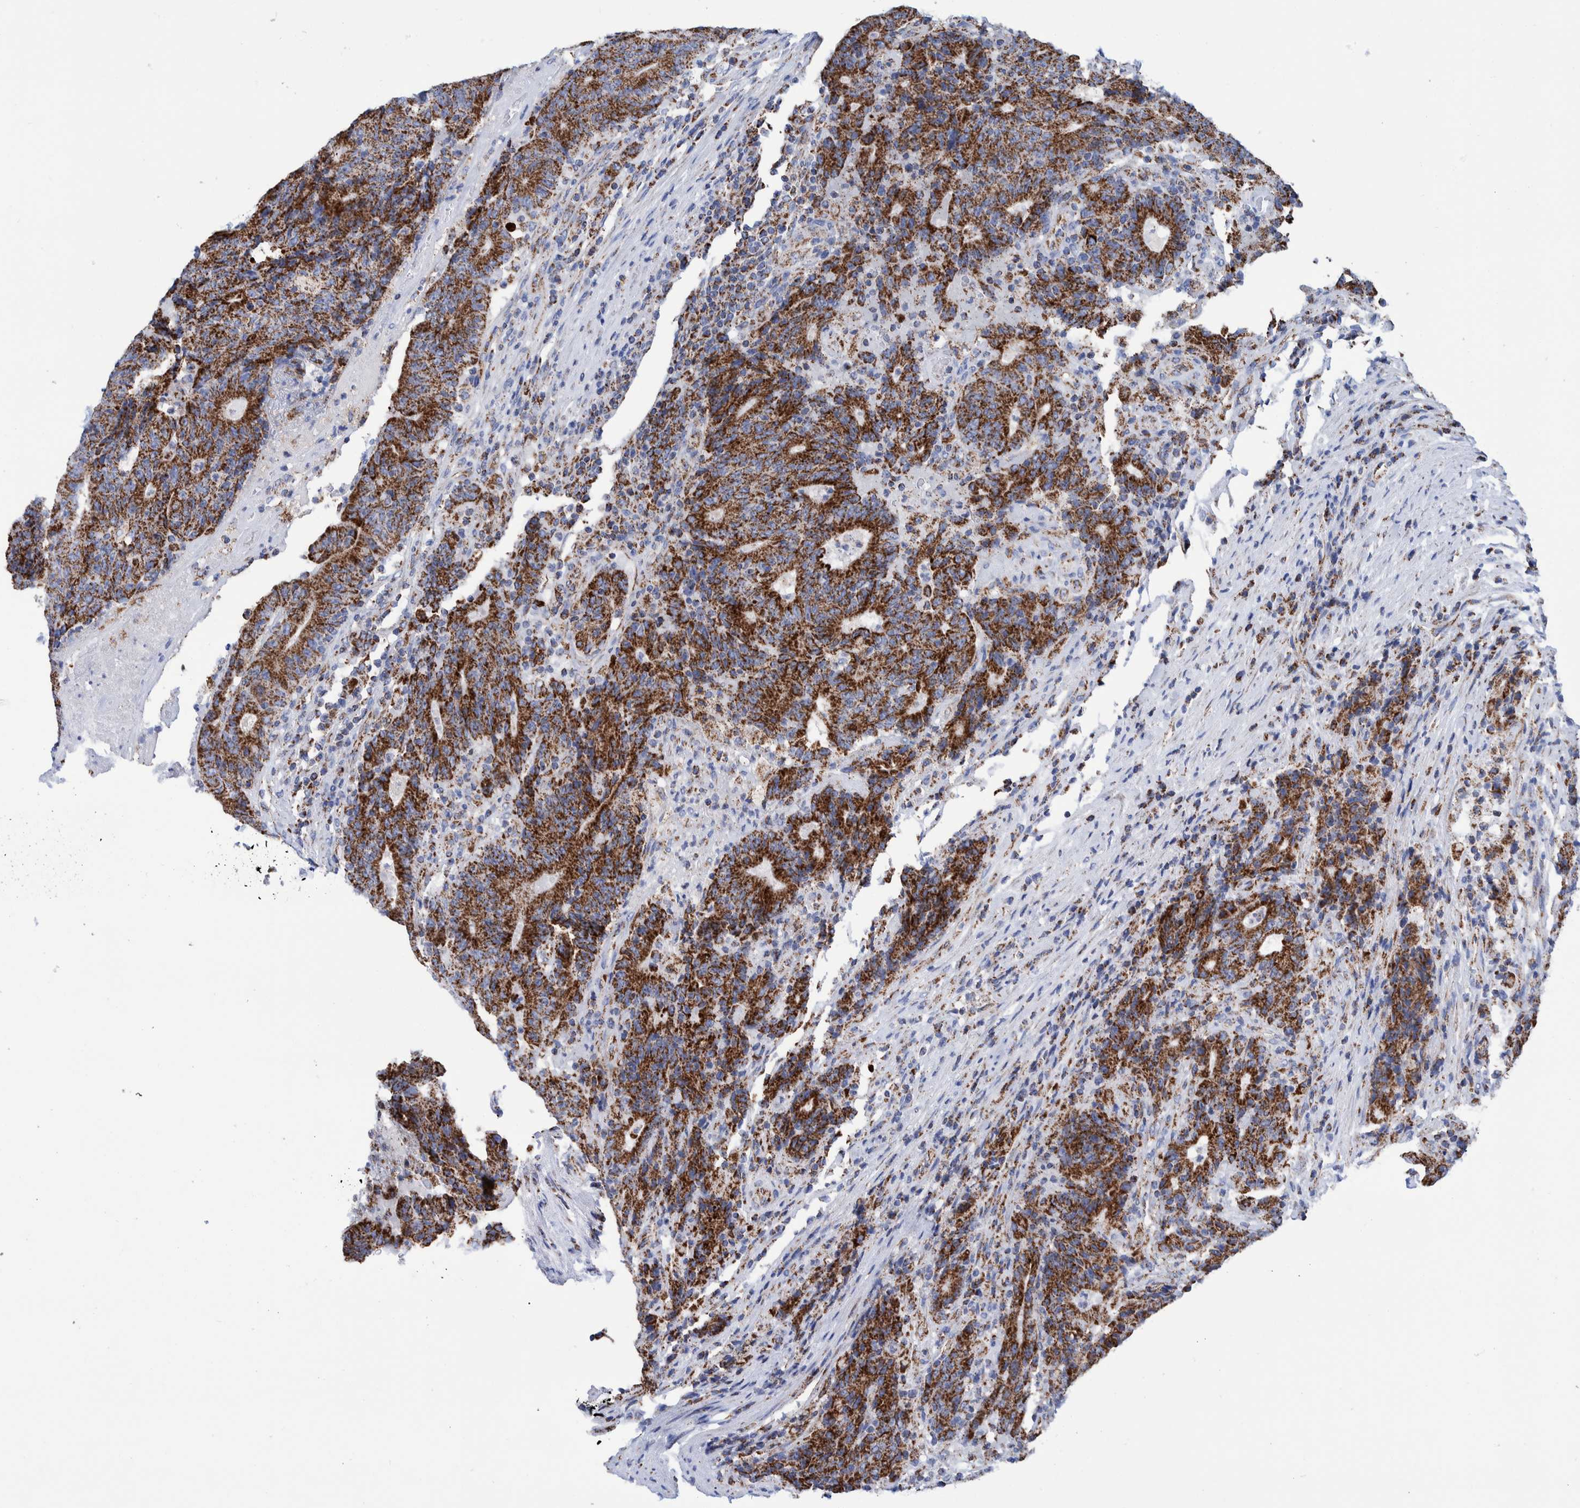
{"staining": {"intensity": "strong", "quantity": ">75%", "location": "cytoplasmic/membranous"}, "tissue": "colorectal cancer", "cell_type": "Tumor cells", "image_type": "cancer", "snomed": [{"axis": "morphology", "description": "Normal tissue, NOS"}, {"axis": "morphology", "description": "Adenocarcinoma, NOS"}, {"axis": "topography", "description": "Colon"}], "caption": "This is a histology image of immunohistochemistry (IHC) staining of colorectal cancer (adenocarcinoma), which shows strong expression in the cytoplasmic/membranous of tumor cells.", "gene": "DECR1", "patient": {"sex": "female", "age": 75}}